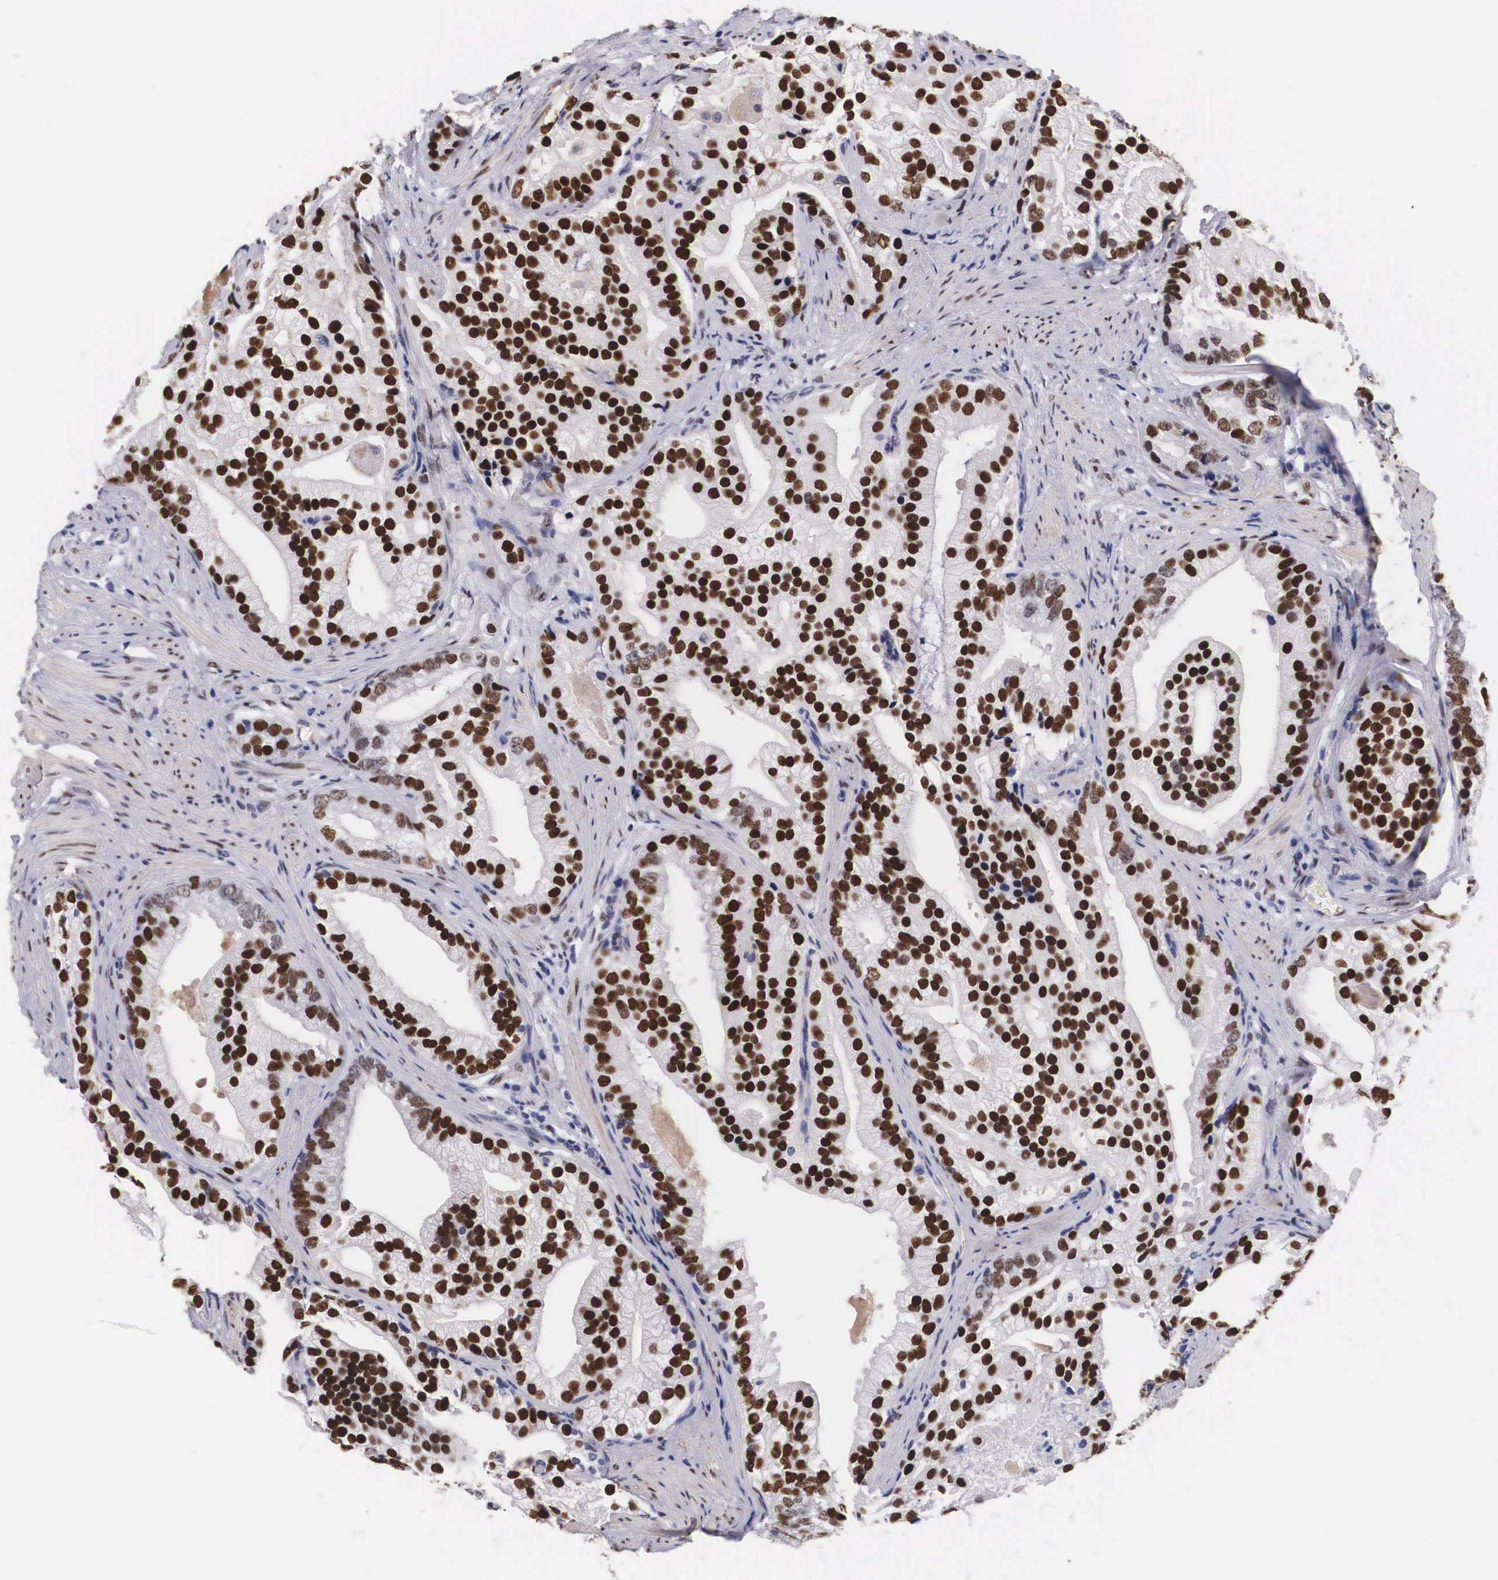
{"staining": {"intensity": "strong", "quantity": ">75%", "location": "nuclear"}, "tissue": "prostate cancer", "cell_type": "Tumor cells", "image_type": "cancer", "snomed": [{"axis": "morphology", "description": "Adenocarcinoma, Medium grade"}, {"axis": "topography", "description": "Prostate"}], "caption": "Immunohistochemistry (IHC) of prostate cancer demonstrates high levels of strong nuclear positivity in approximately >75% of tumor cells. (DAB IHC with brightfield microscopy, high magnification).", "gene": "KHDRBS3", "patient": {"sex": "male", "age": 65}}